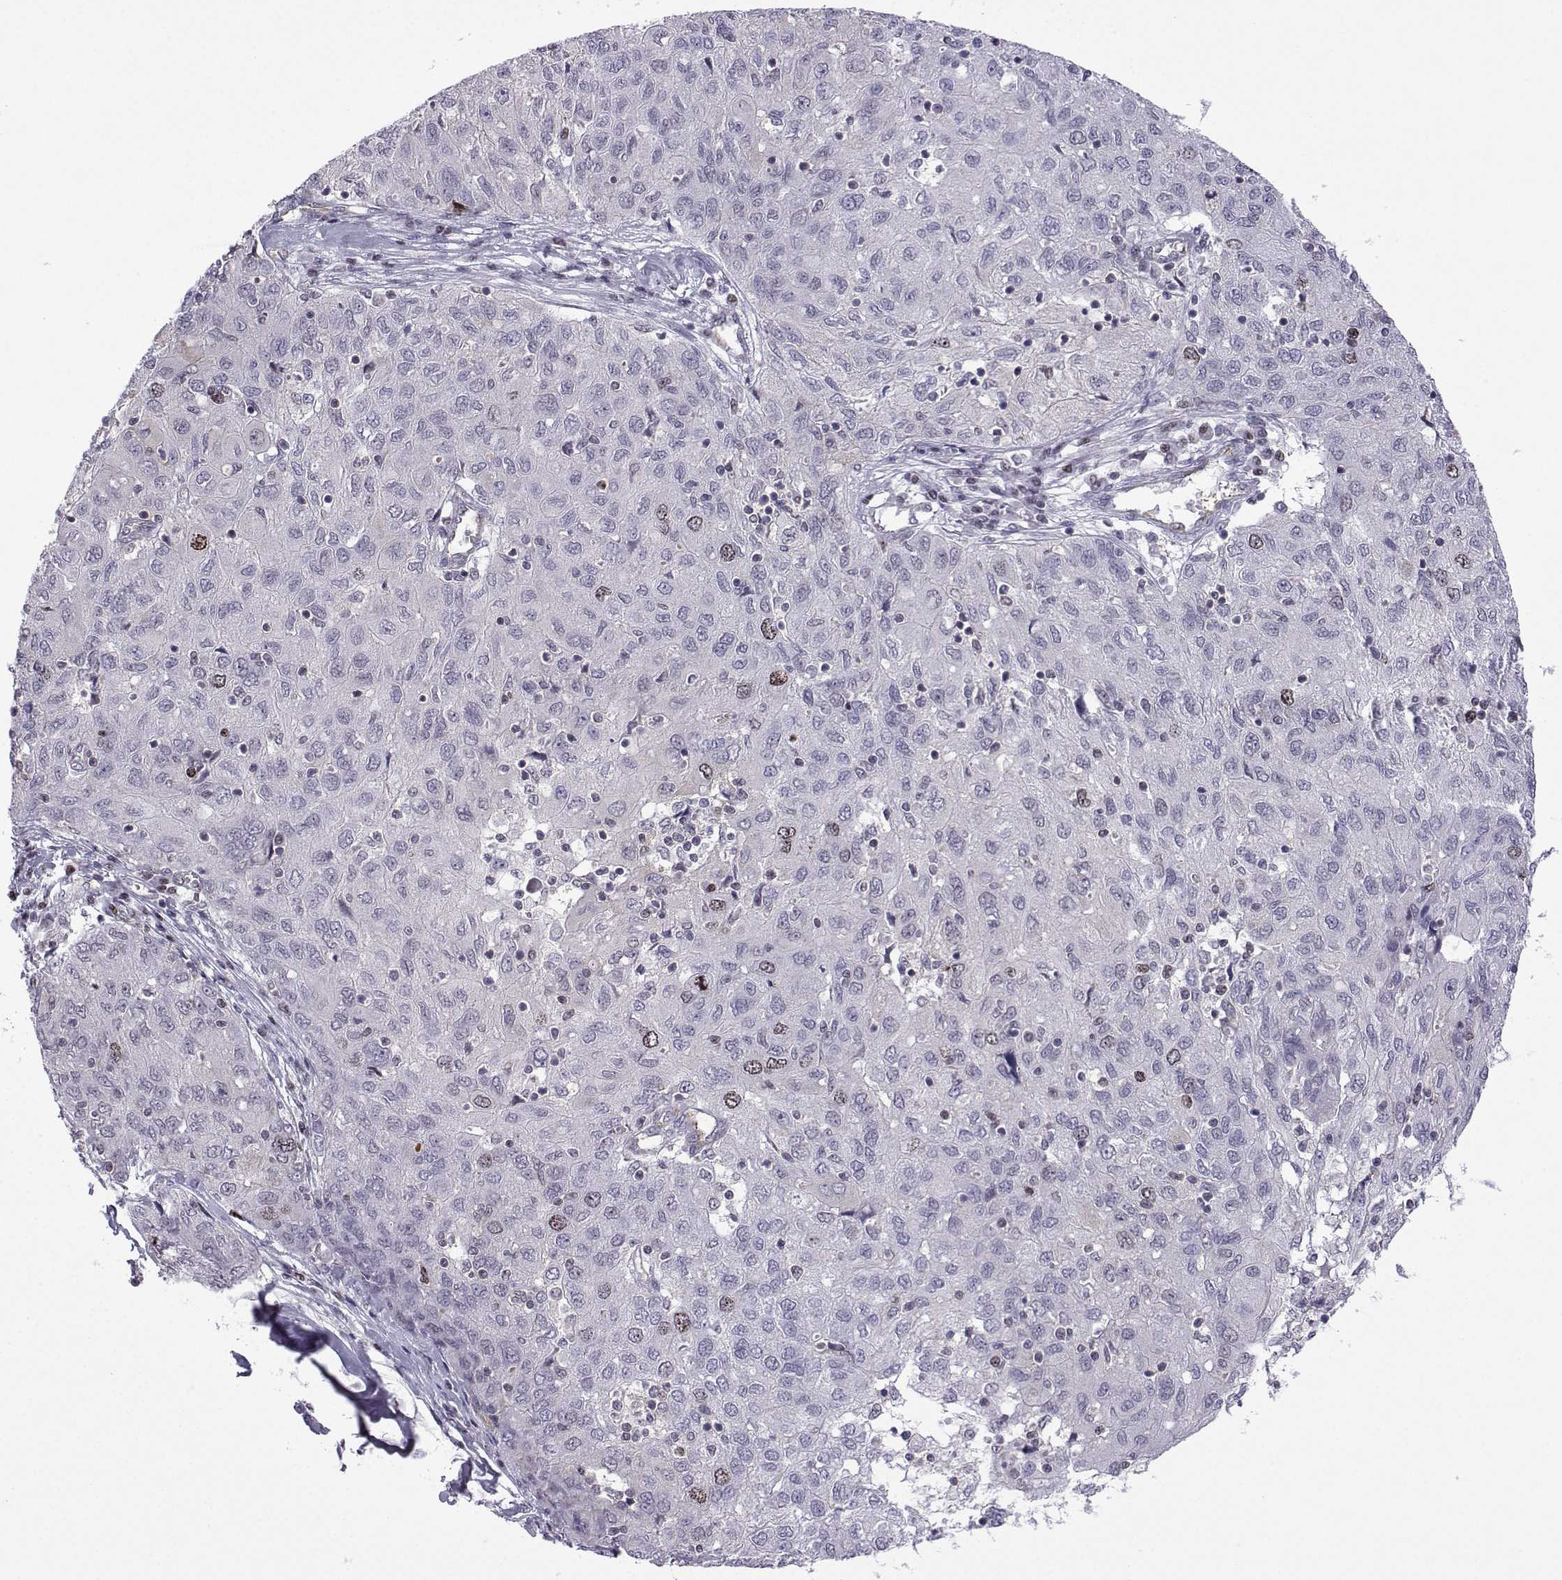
{"staining": {"intensity": "moderate", "quantity": "<25%", "location": "nuclear"}, "tissue": "ovarian cancer", "cell_type": "Tumor cells", "image_type": "cancer", "snomed": [{"axis": "morphology", "description": "Carcinoma, endometroid"}, {"axis": "topography", "description": "Ovary"}], "caption": "A brown stain highlights moderate nuclear staining of a protein in human ovarian endometroid carcinoma tumor cells.", "gene": "INCENP", "patient": {"sex": "female", "age": 50}}